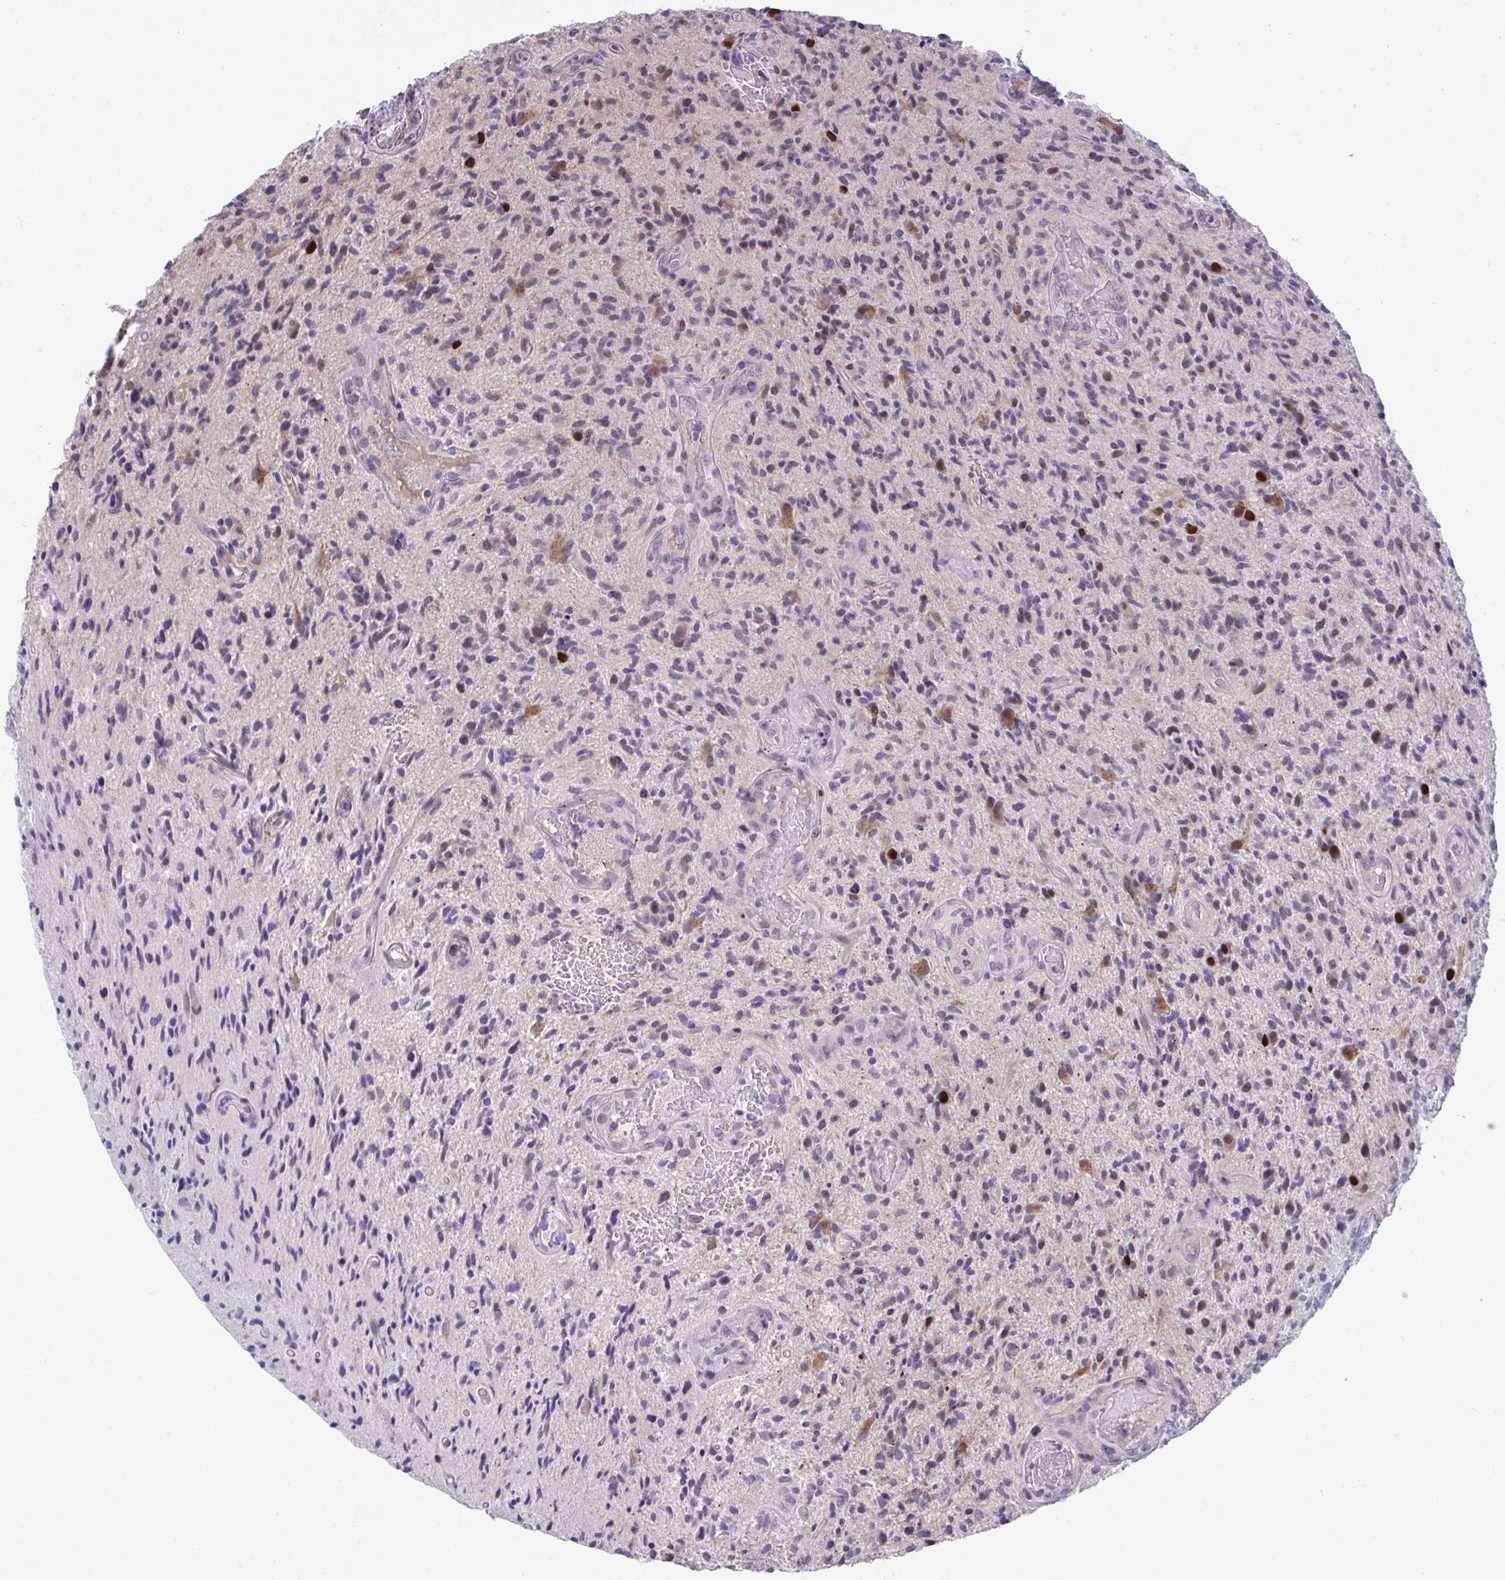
{"staining": {"intensity": "weak", "quantity": "<25%", "location": "nuclear"}, "tissue": "glioma", "cell_type": "Tumor cells", "image_type": "cancer", "snomed": [{"axis": "morphology", "description": "Glioma, malignant, High grade"}, {"axis": "topography", "description": "Brain"}], "caption": "The photomicrograph exhibits no staining of tumor cells in malignant glioma (high-grade).", "gene": "CENPQ", "patient": {"sex": "male", "age": 55}}